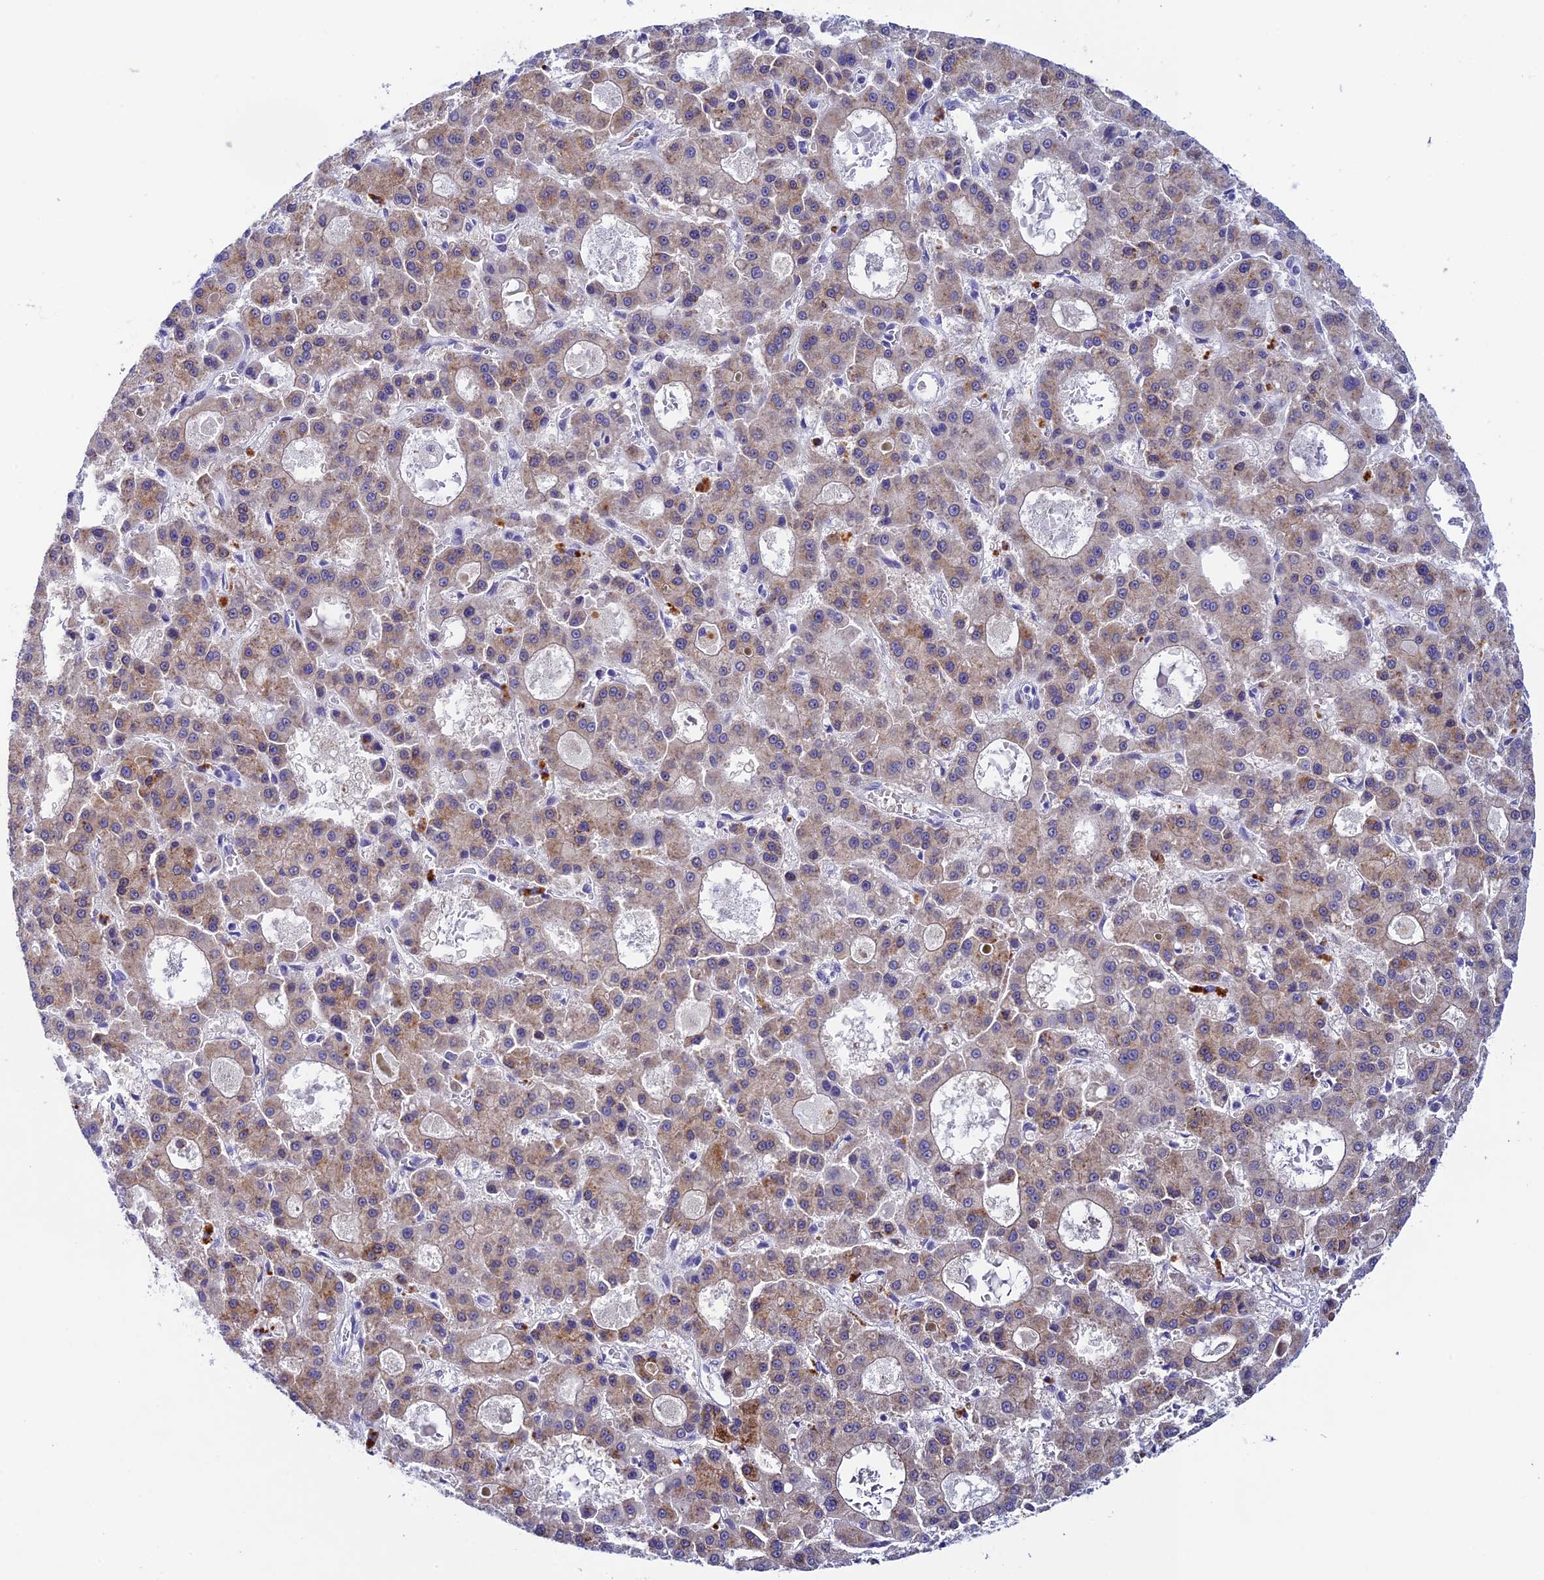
{"staining": {"intensity": "moderate", "quantity": "<25%", "location": "cytoplasmic/membranous"}, "tissue": "liver cancer", "cell_type": "Tumor cells", "image_type": "cancer", "snomed": [{"axis": "morphology", "description": "Carcinoma, Hepatocellular, NOS"}, {"axis": "topography", "description": "Liver"}], "caption": "DAB (3,3'-diaminobenzidine) immunohistochemical staining of human liver hepatocellular carcinoma shows moderate cytoplasmic/membranous protein expression in about <25% of tumor cells. Using DAB (3,3'-diaminobenzidine) (brown) and hematoxylin (blue) stains, captured at high magnification using brightfield microscopy.", "gene": "RASGEF1B", "patient": {"sex": "male", "age": 70}}